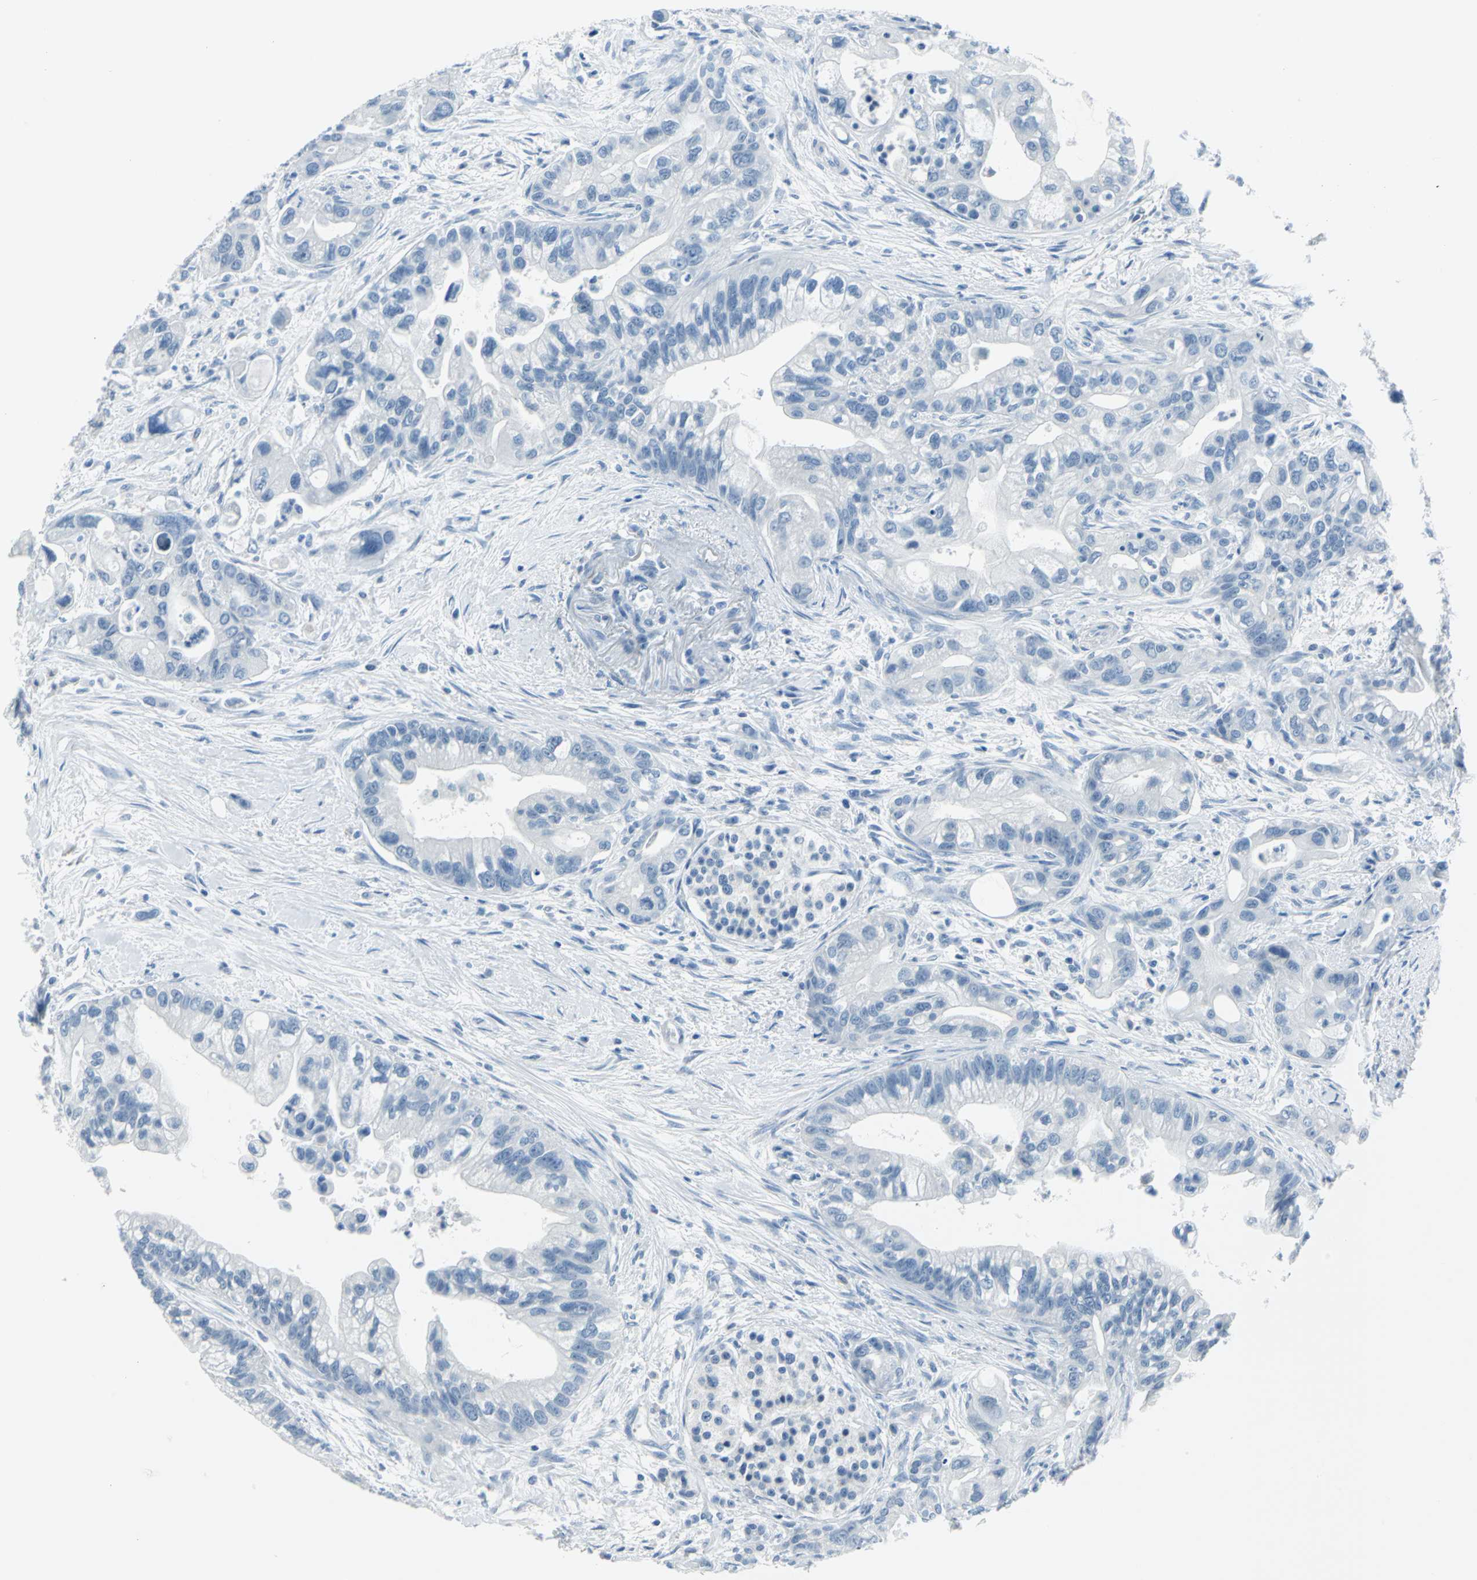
{"staining": {"intensity": "negative", "quantity": "none", "location": "none"}, "tissue": "pancreatic cancer", "cell_type": "Tumor cells", "image_type": "cancer", "snomed": [{"axis": "morphology", "description": "Adenocarcinoma, NOS"}, {"axis": "topography", "description": "Pancreas"}], "caption": "Pancreatic cancer was stained to show a protein in brown. There is no significant positivity in tumor cells.", "gene": "DNAI2", "patient": {"sex": "male", "age": 70}}